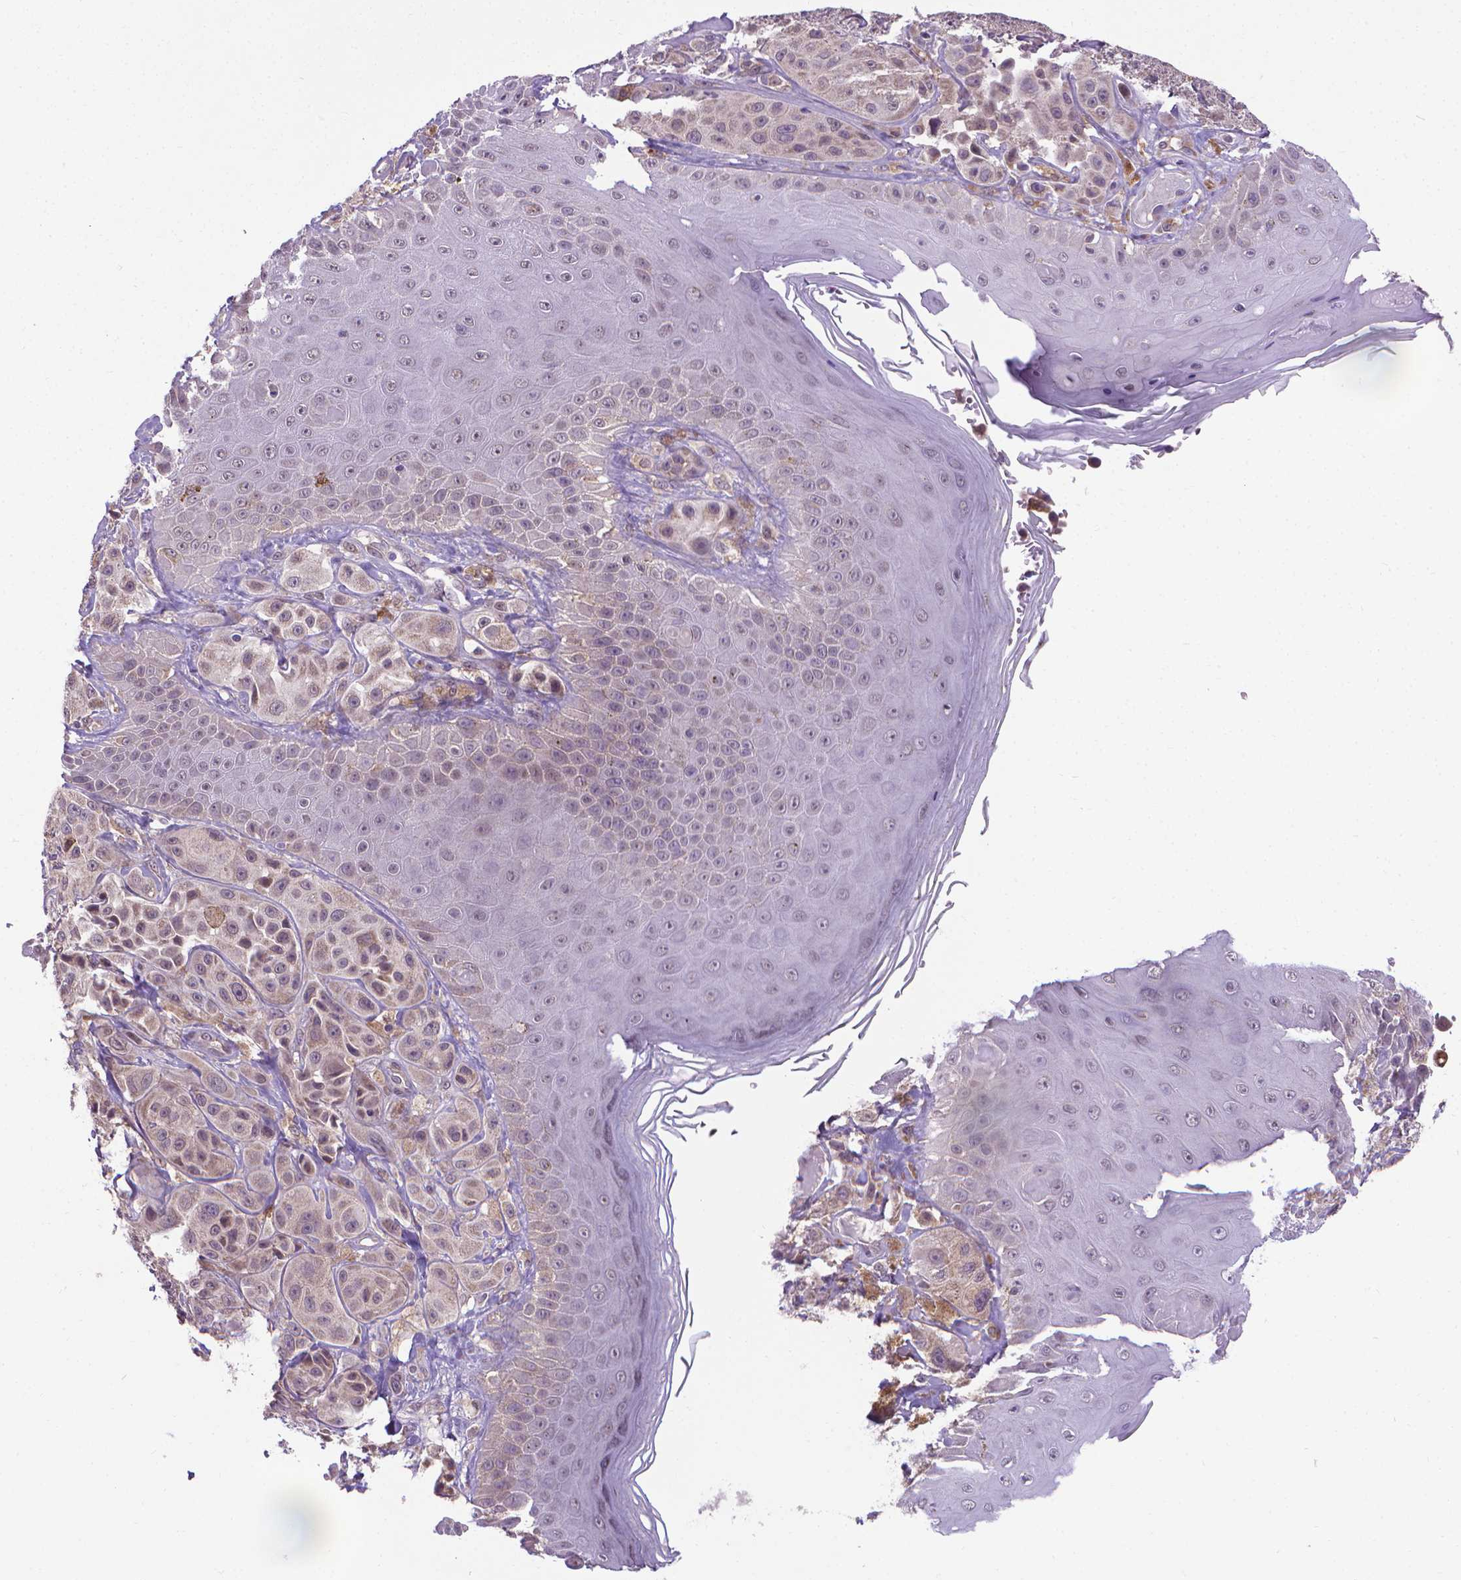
{"staining": {"intensity": "negative", "quantity": "none", "location": "none"}, "tissue": "melanoma", "cell_type": "Tumor cells", "image_type": "cancer", "snomed": [{"axis": "morphology", "description": "Malignant melanoma, NOS"}, {"axis": "topography", "description": "Skin"}], "caption": "IHC image of human malignant melanoma stained for a protein (brown), which demonstrates no positivity in tumor cells. The staining is performed using DAB brown chromogen with nuclei counter-stained in using hematoxylin.", "gene": "GPR63", "patient": {"sex": "male", "age": 67}}